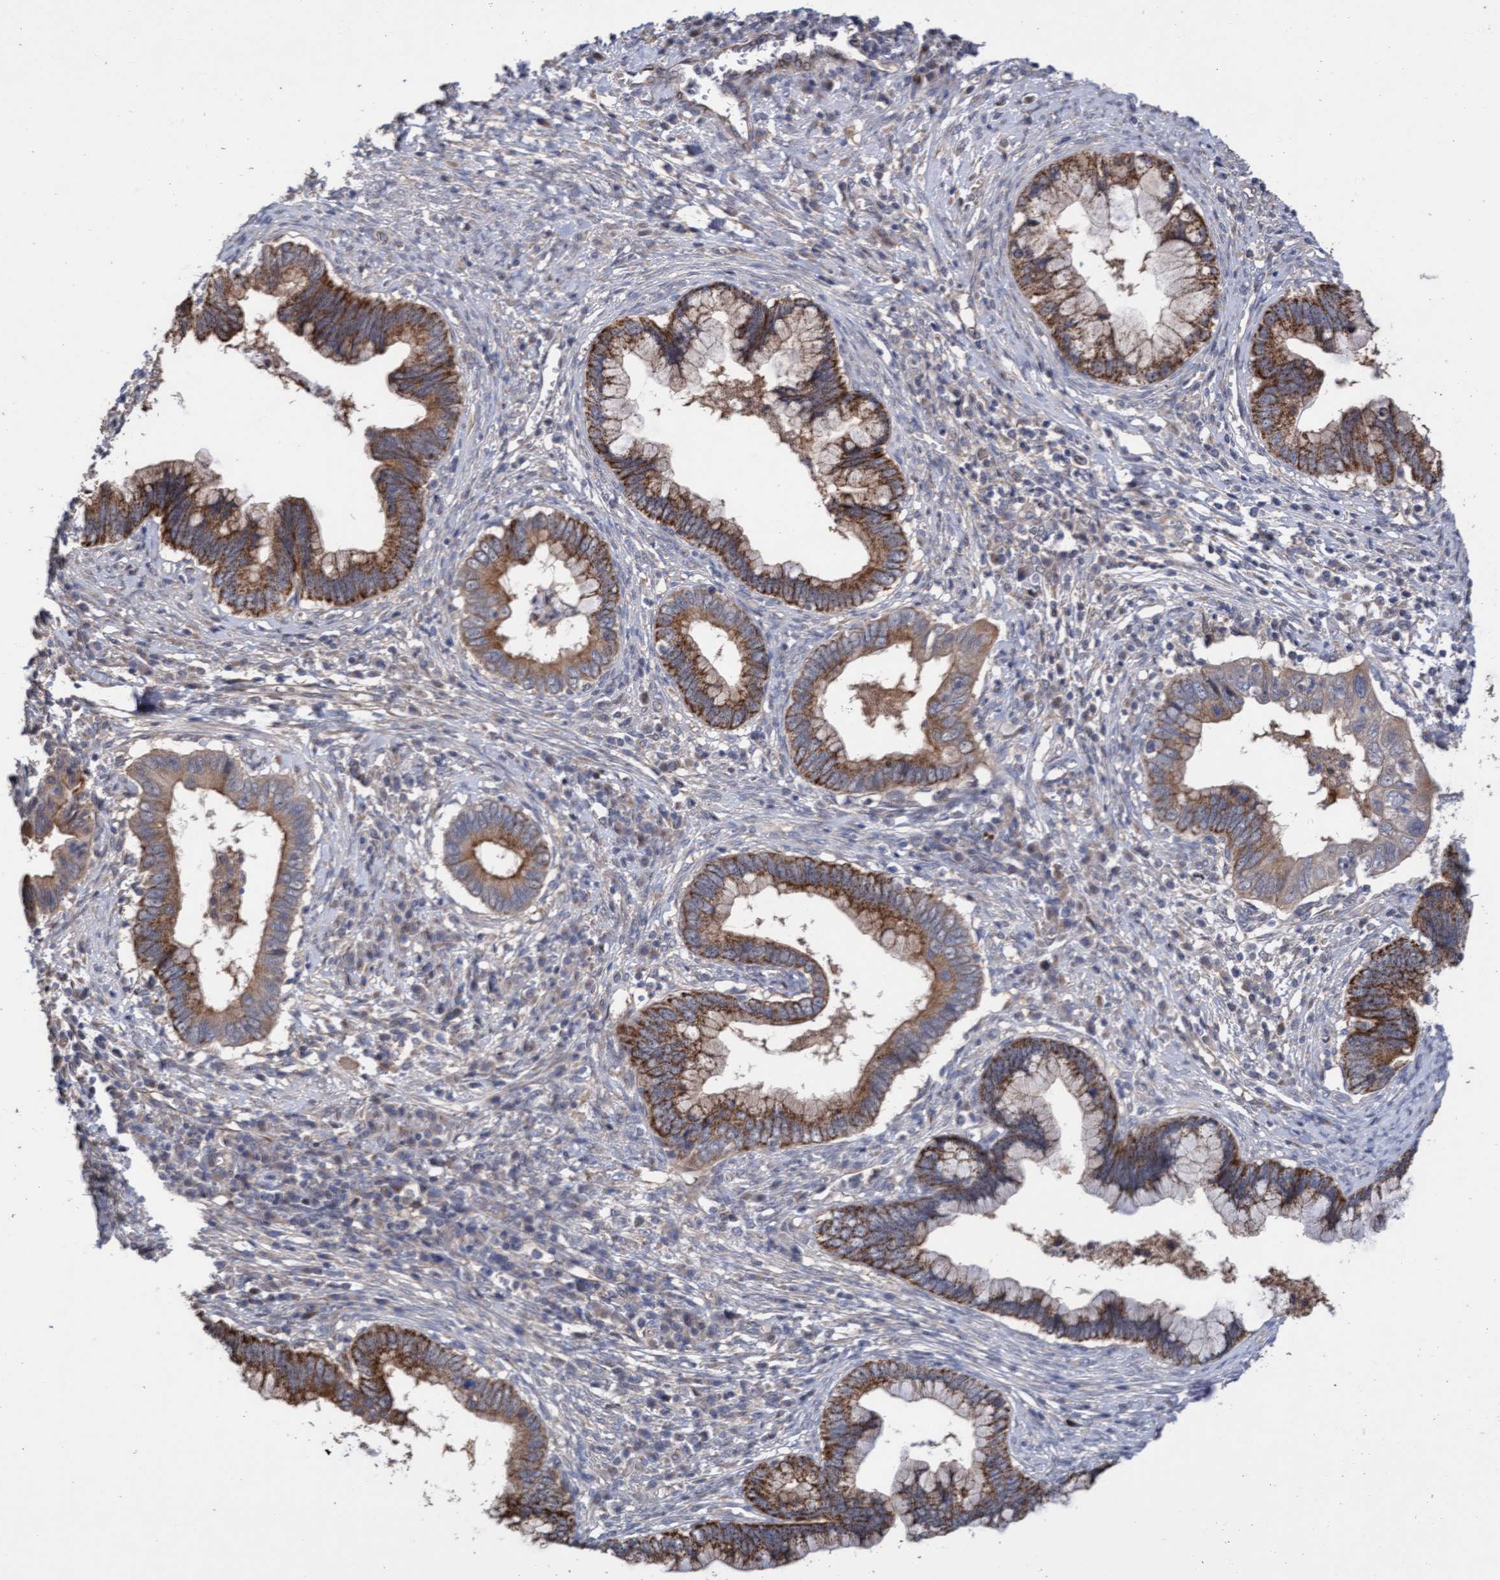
{"staining": {"intensity": "moderate", "quantity": ">75%", "location": "cytoplasmic/membranous"}, "tissue": "cervical cancer", "cell_type": "Tumor cells", "image_type": "cancer", "snomed": [{"axis": "morphology", "description": "Adenocarcinoma, NOS"}, {"axis": "topography", "description": "Cervix"}], "caption": "Protein positivity by immunohistochemistry (IHC) reveals moderate cytoplasmic/membranous positivity in about >75% of tumor cells in adenocarcinoma (cervical).", "gene": "ITFG1", "patient": {"sex": "female", "age": 44}}